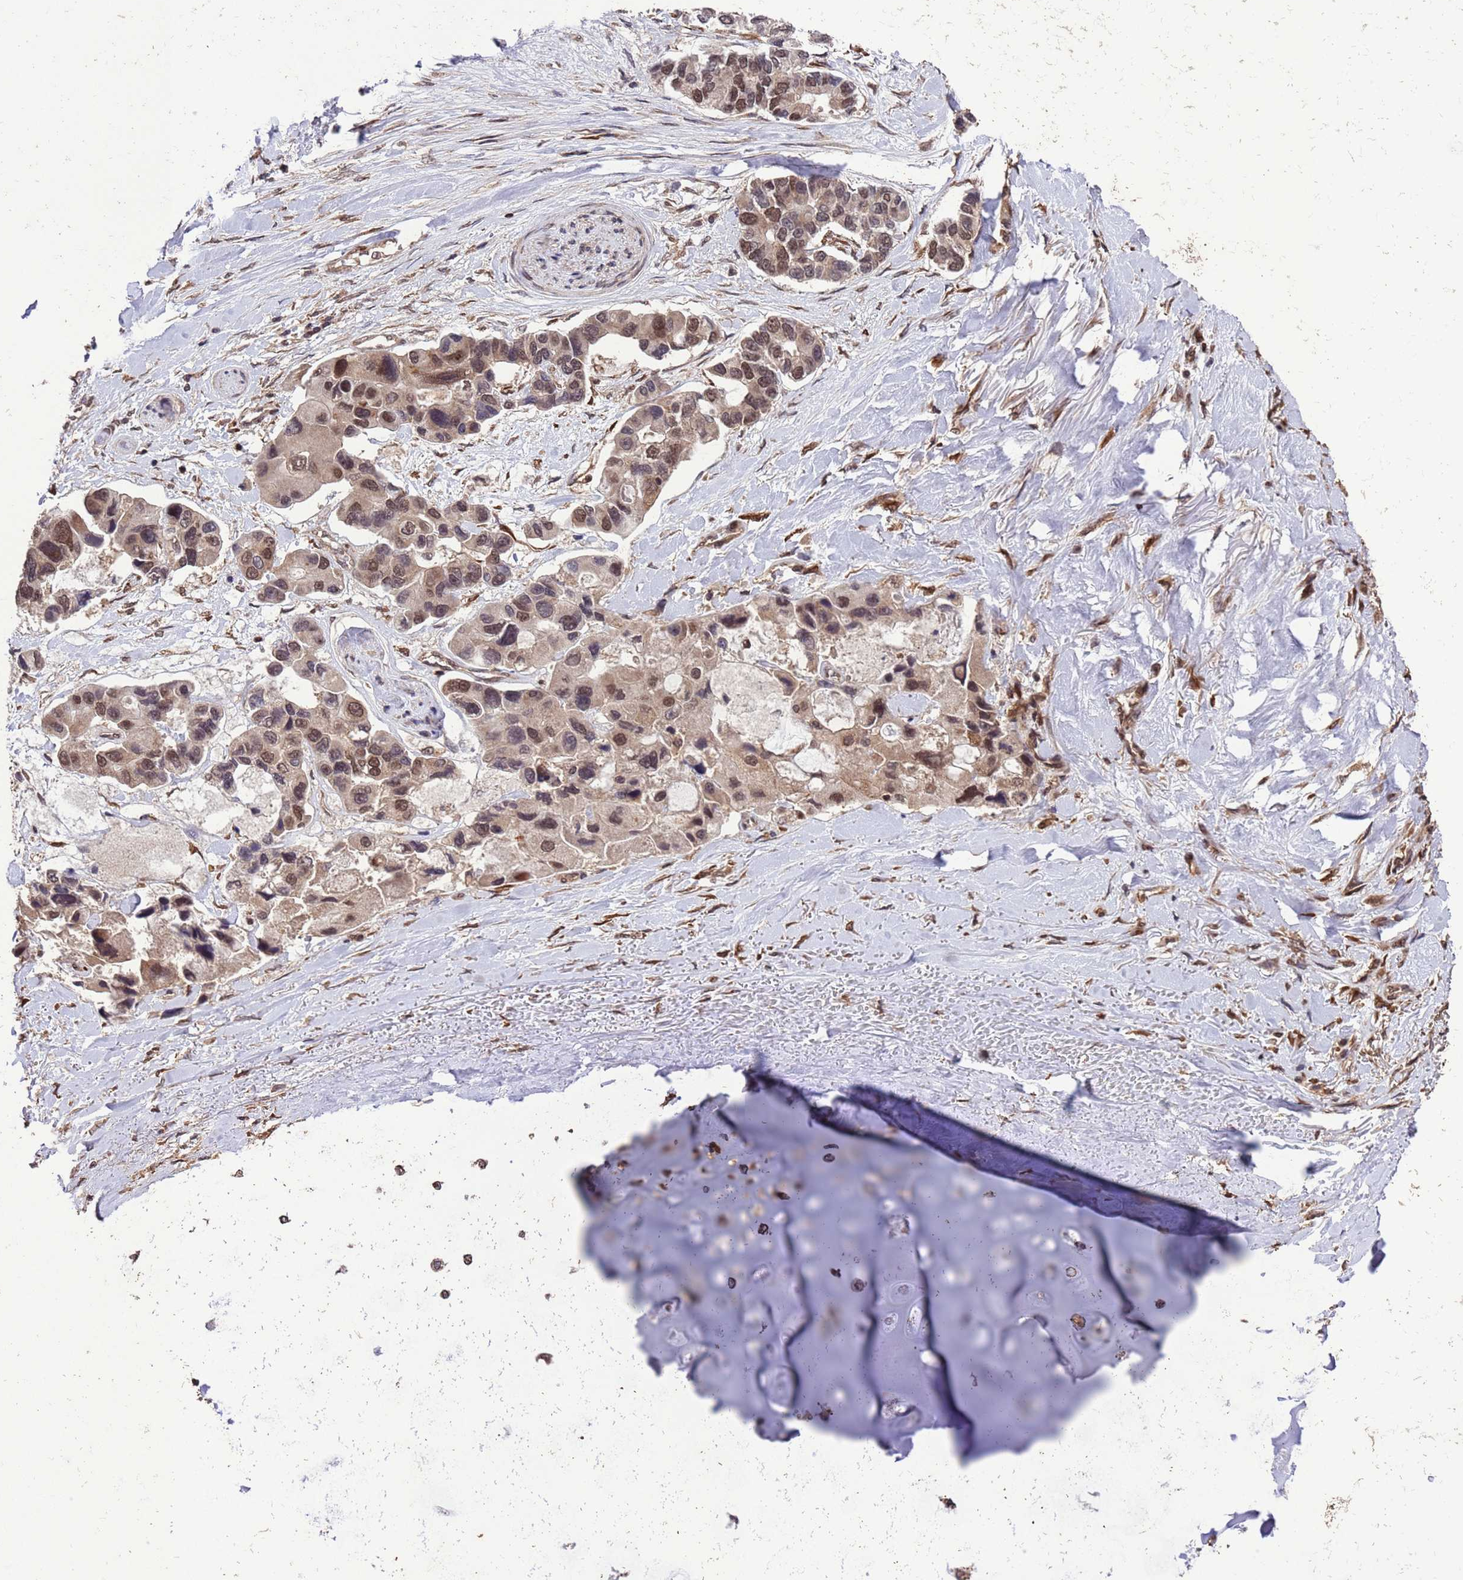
{"staining": {"intensity": "moderate", "quantity": ">75%", "location": "nuclear"}, "tissue": "lung cancer", "cell_type": "Tumor cells", "image_type": "cancer", "snomed": [{"axis": "morphology", "description": "Adenocarcinoma, NOS"}, {"axis": "topography", "description": "Lung"}], "caption": "Protein staining of adenocarcinoma (lung) tissue exhibits moderate nuclear positivity in approximately >75% of tumor cells. The staining was performed using DAB (3,3'-diaminobenzidine), with brown indicating positive protein expression. Nuclei are stained blue with hematoxylin.", "gene": "VSTM4", "patient": {"sex": "female", "age": 54}}